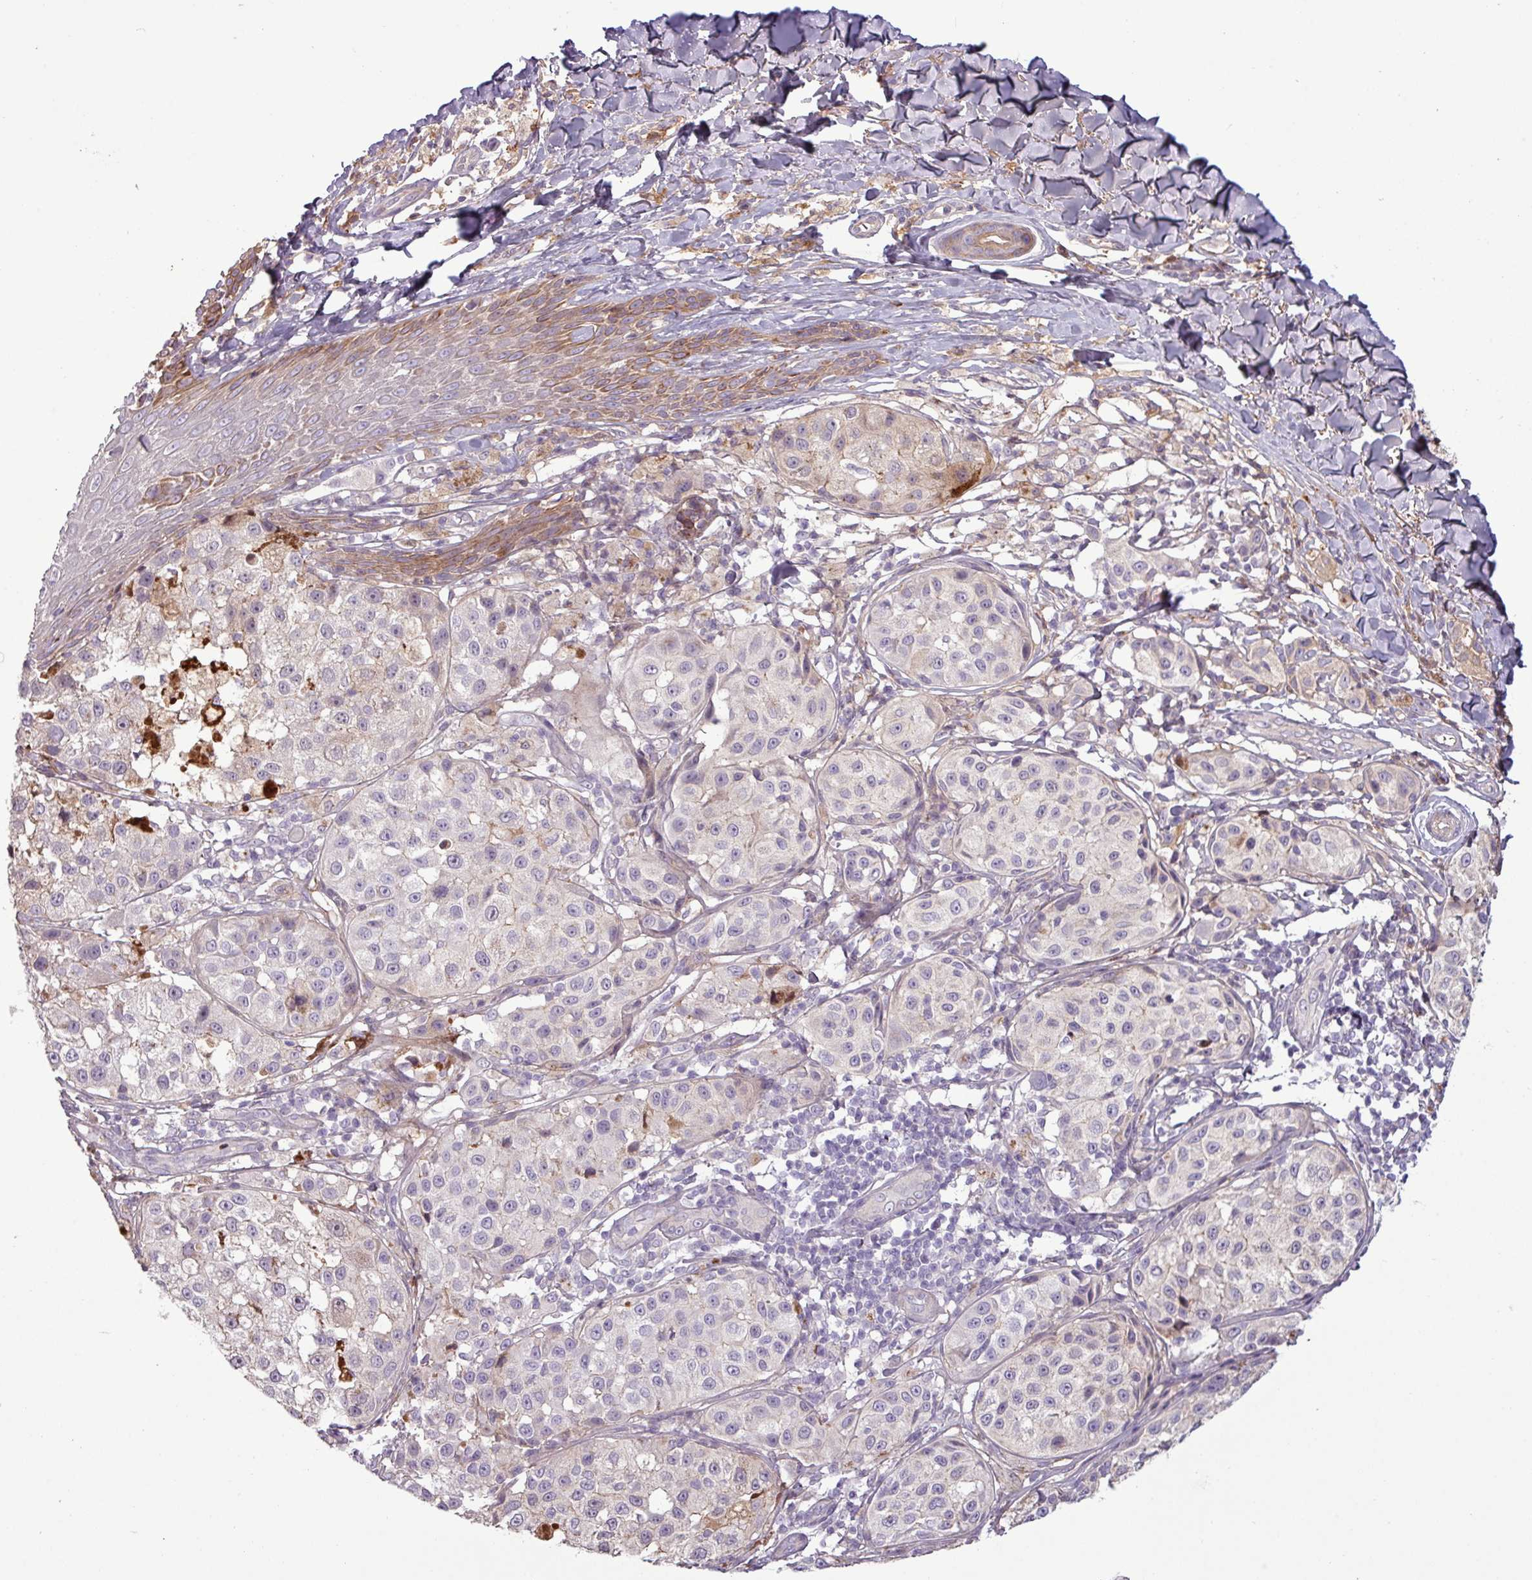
{"staining": {"intensity": "negative", "quantity": "none", "location": "none"}, "tissue": "melanoma", "cell_type": "Tumor cells", "image_type": "cancer", "snomed": [{"axis": "morphology", "description": "Malignant melanoma, NOS"}, {"axis": "topography", "description": "Skin"}], "caption": "Melanoma was stained to show a protein in brown. There is no significant staining in tumor cells. (Stains: DAB immunohistochemistry with hematoxylin counter stain, Microscopy: brightfield microscopy at high magnification).", "gene": "C4B", "patient": {"sex": "male", "age": 39}}